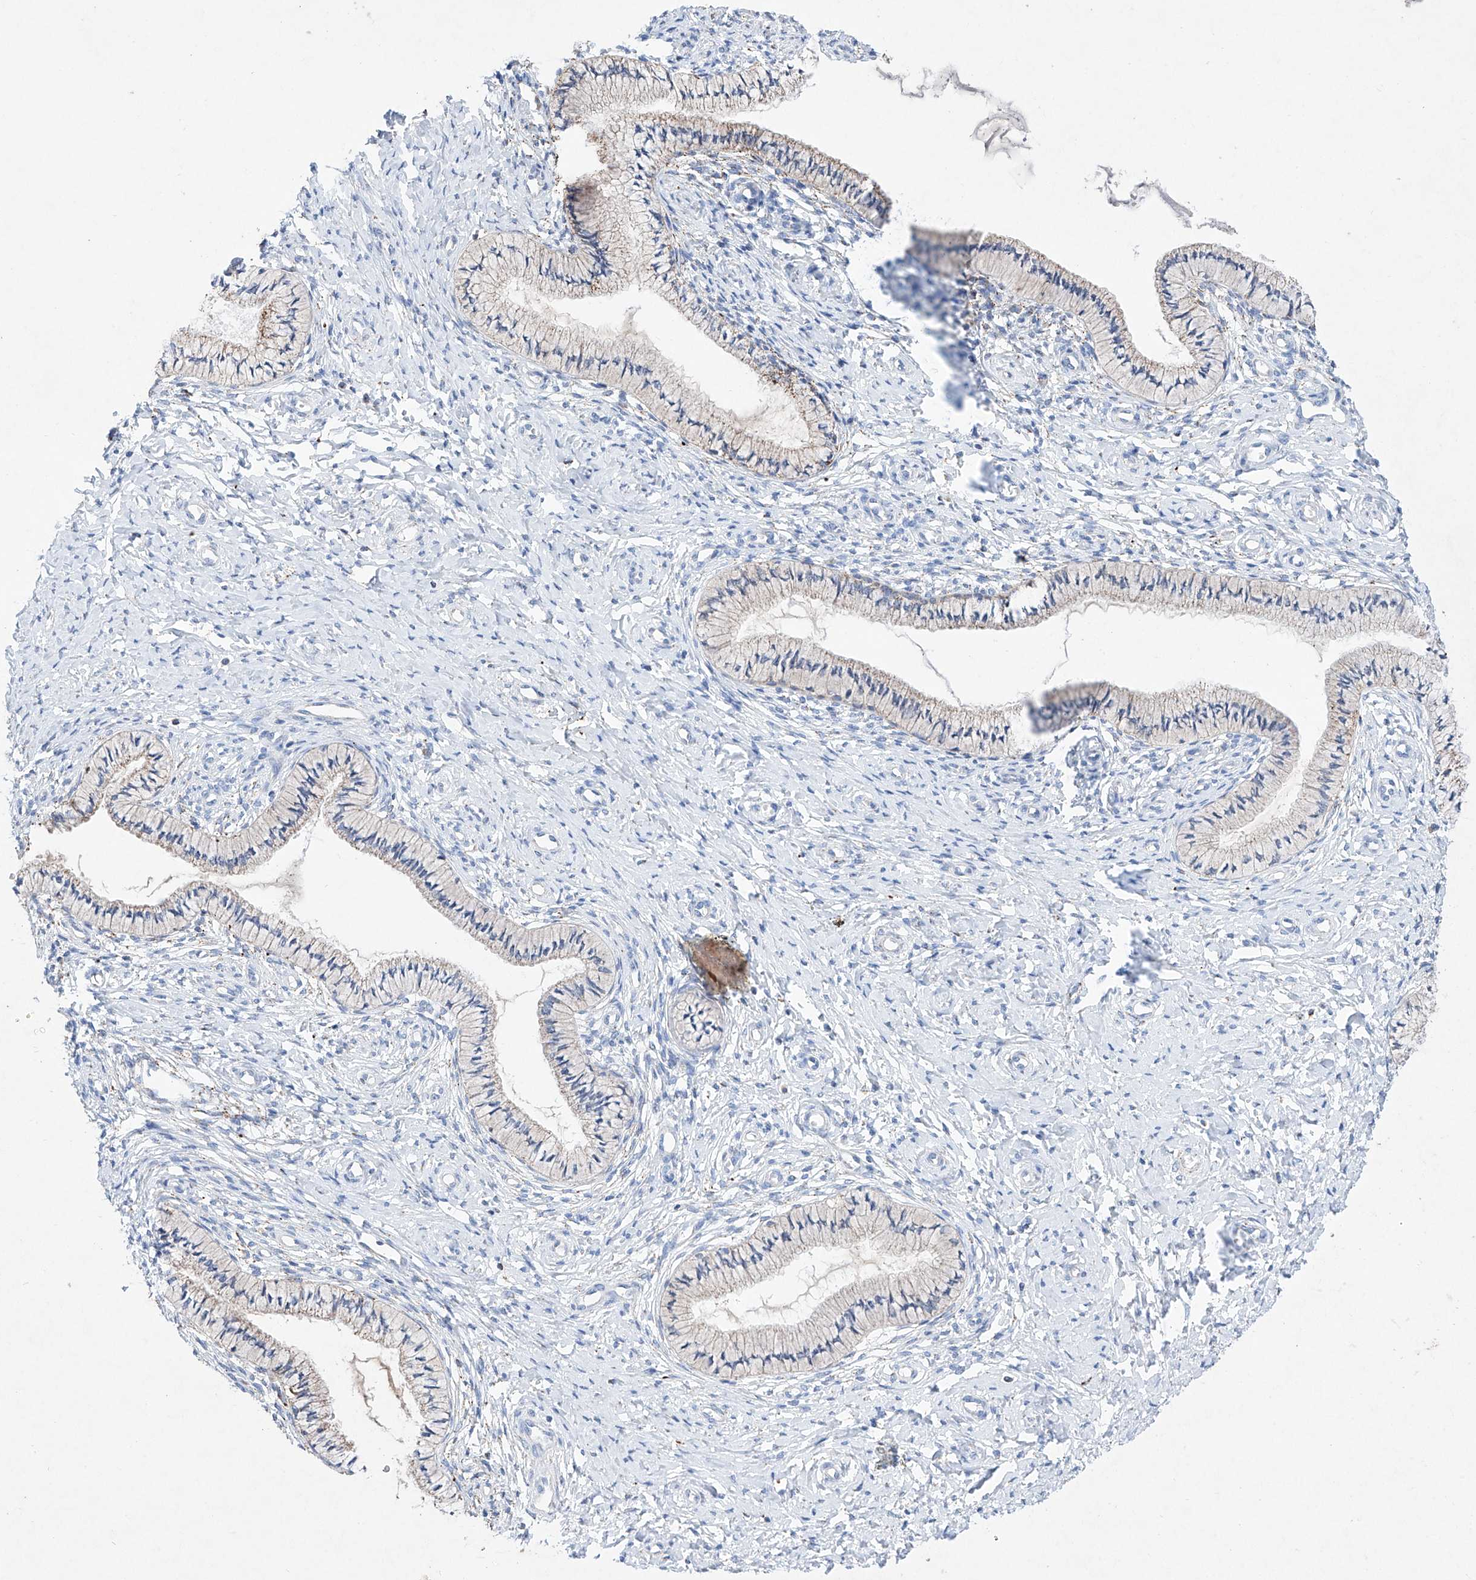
{"staining": {"intensity": "moderate", "quantity": "25%-75%", "location": "cytoplasmic/membranous"}, "tissue": "cervix", "cell_type": "Glandular cells", "image_type": "normal", "snomed": [{"axis": "morphology", "description": "Normal tissue, NOS"}, {"axis": "topography", "description": "Cervix"}], "caption": "Immunohistochemistry (DAB (3,3'-diaminobenzidine)) staining of benign human cervix shows moderate cytoplasmic/membranous protein positivity in approximately 25%-75% of glandular cells.", "gene": "NRROS", "patient": {"sex": "female", "age": 36}}